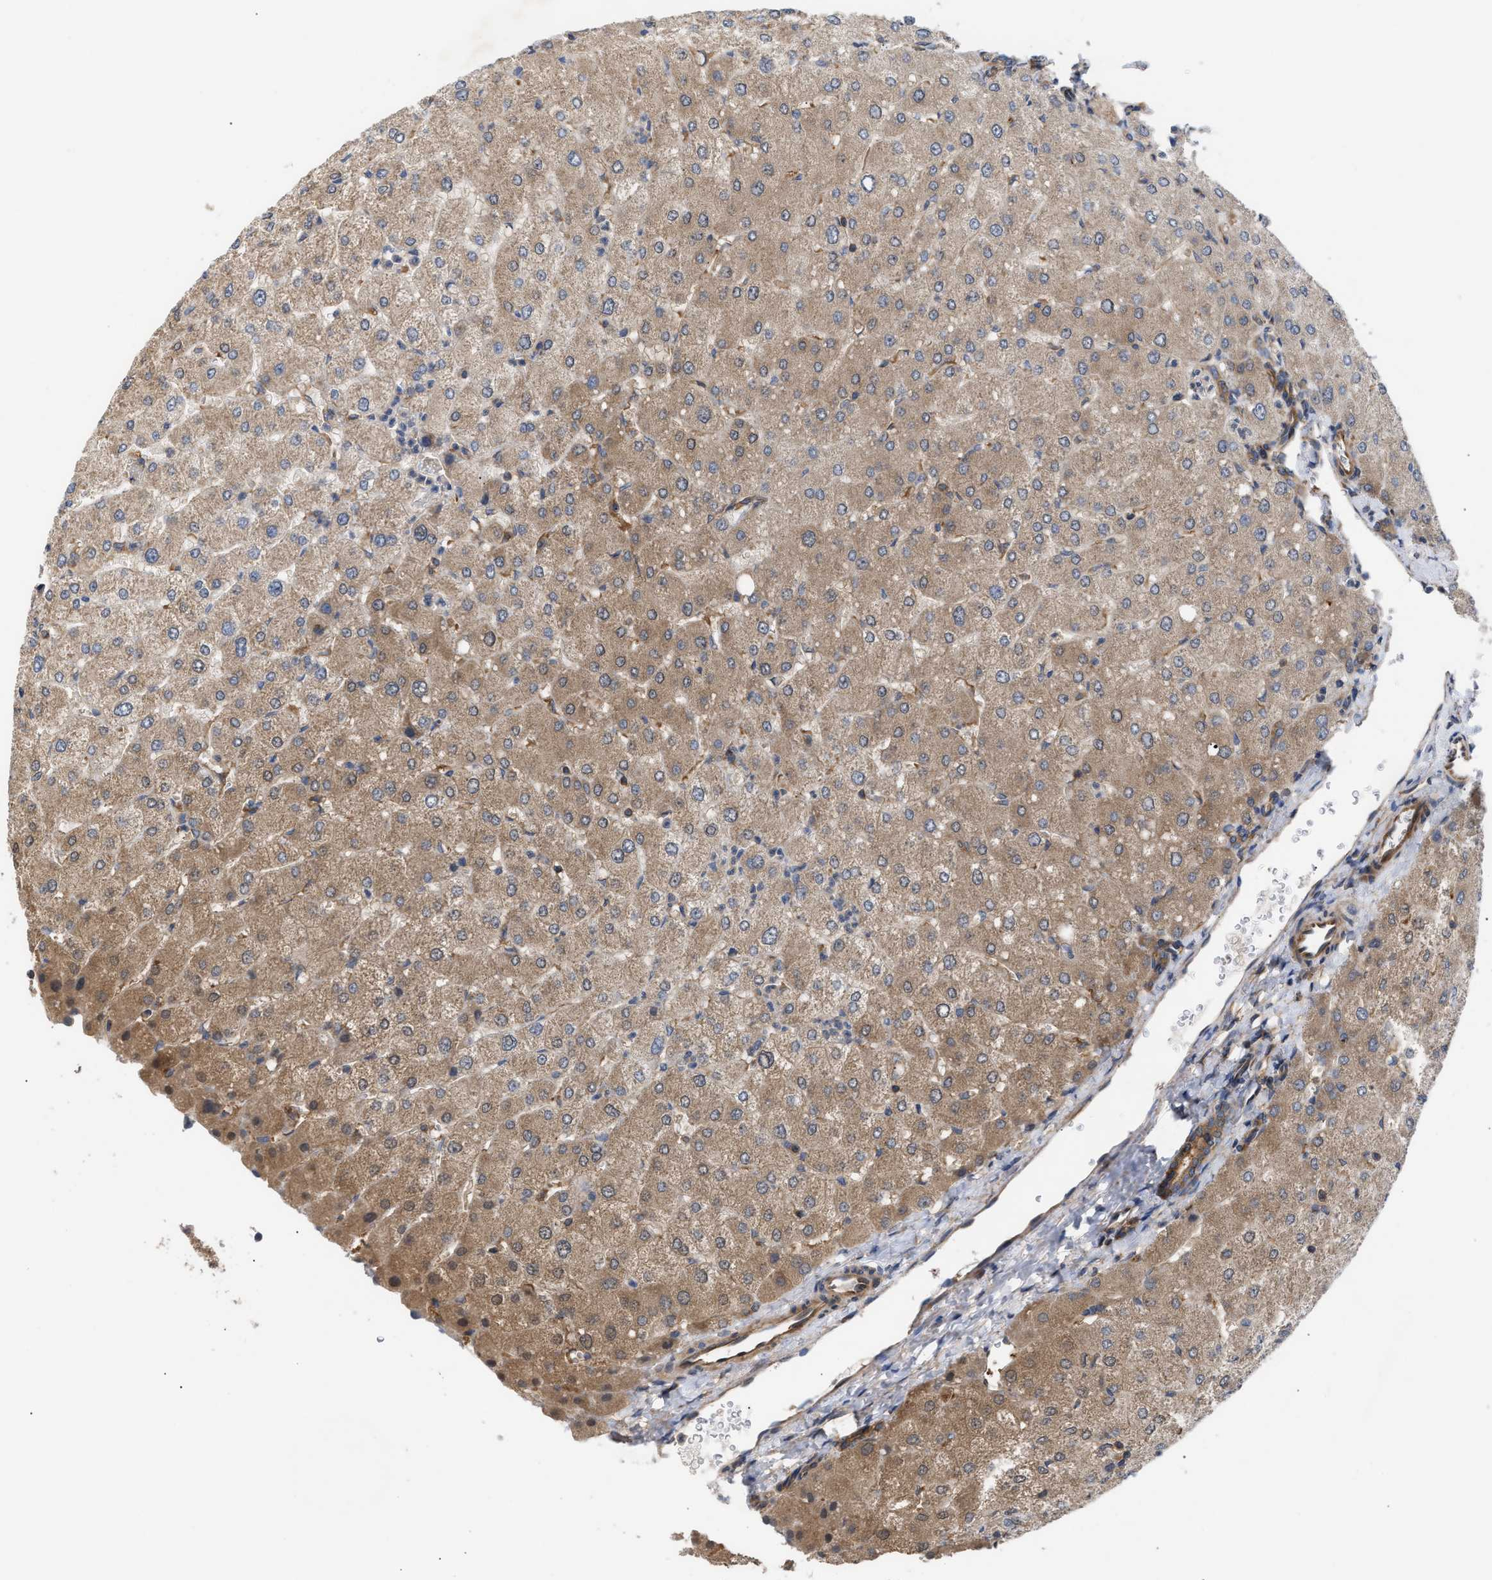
{"staining": {"intensity": "moderate", "quantity": ">75%", "location": "cytoplasmic/membranous"}, "tissue": "liver", "cell_type": "Cholangiocytes", "image_type": "normal", "snomed": [{"axis": "morphology", "description": "Normal tissue, NOS"}, {"axis": "topography", "description": "Liver"}], "caption": "Cholangiocytes demonstrate moderate cytoplasmic/membranous positivity in approximately >75% of cells in benign liver. The staining was performed using DAB (3,3'-diaminobenzidine) to visualize the protein expression in brown, while the nuclei were stained in blue with hematoxylin (Magnification: 20x).", "gene": "LAPTM4B", "patient": {"sex": "male", "age": 55}}